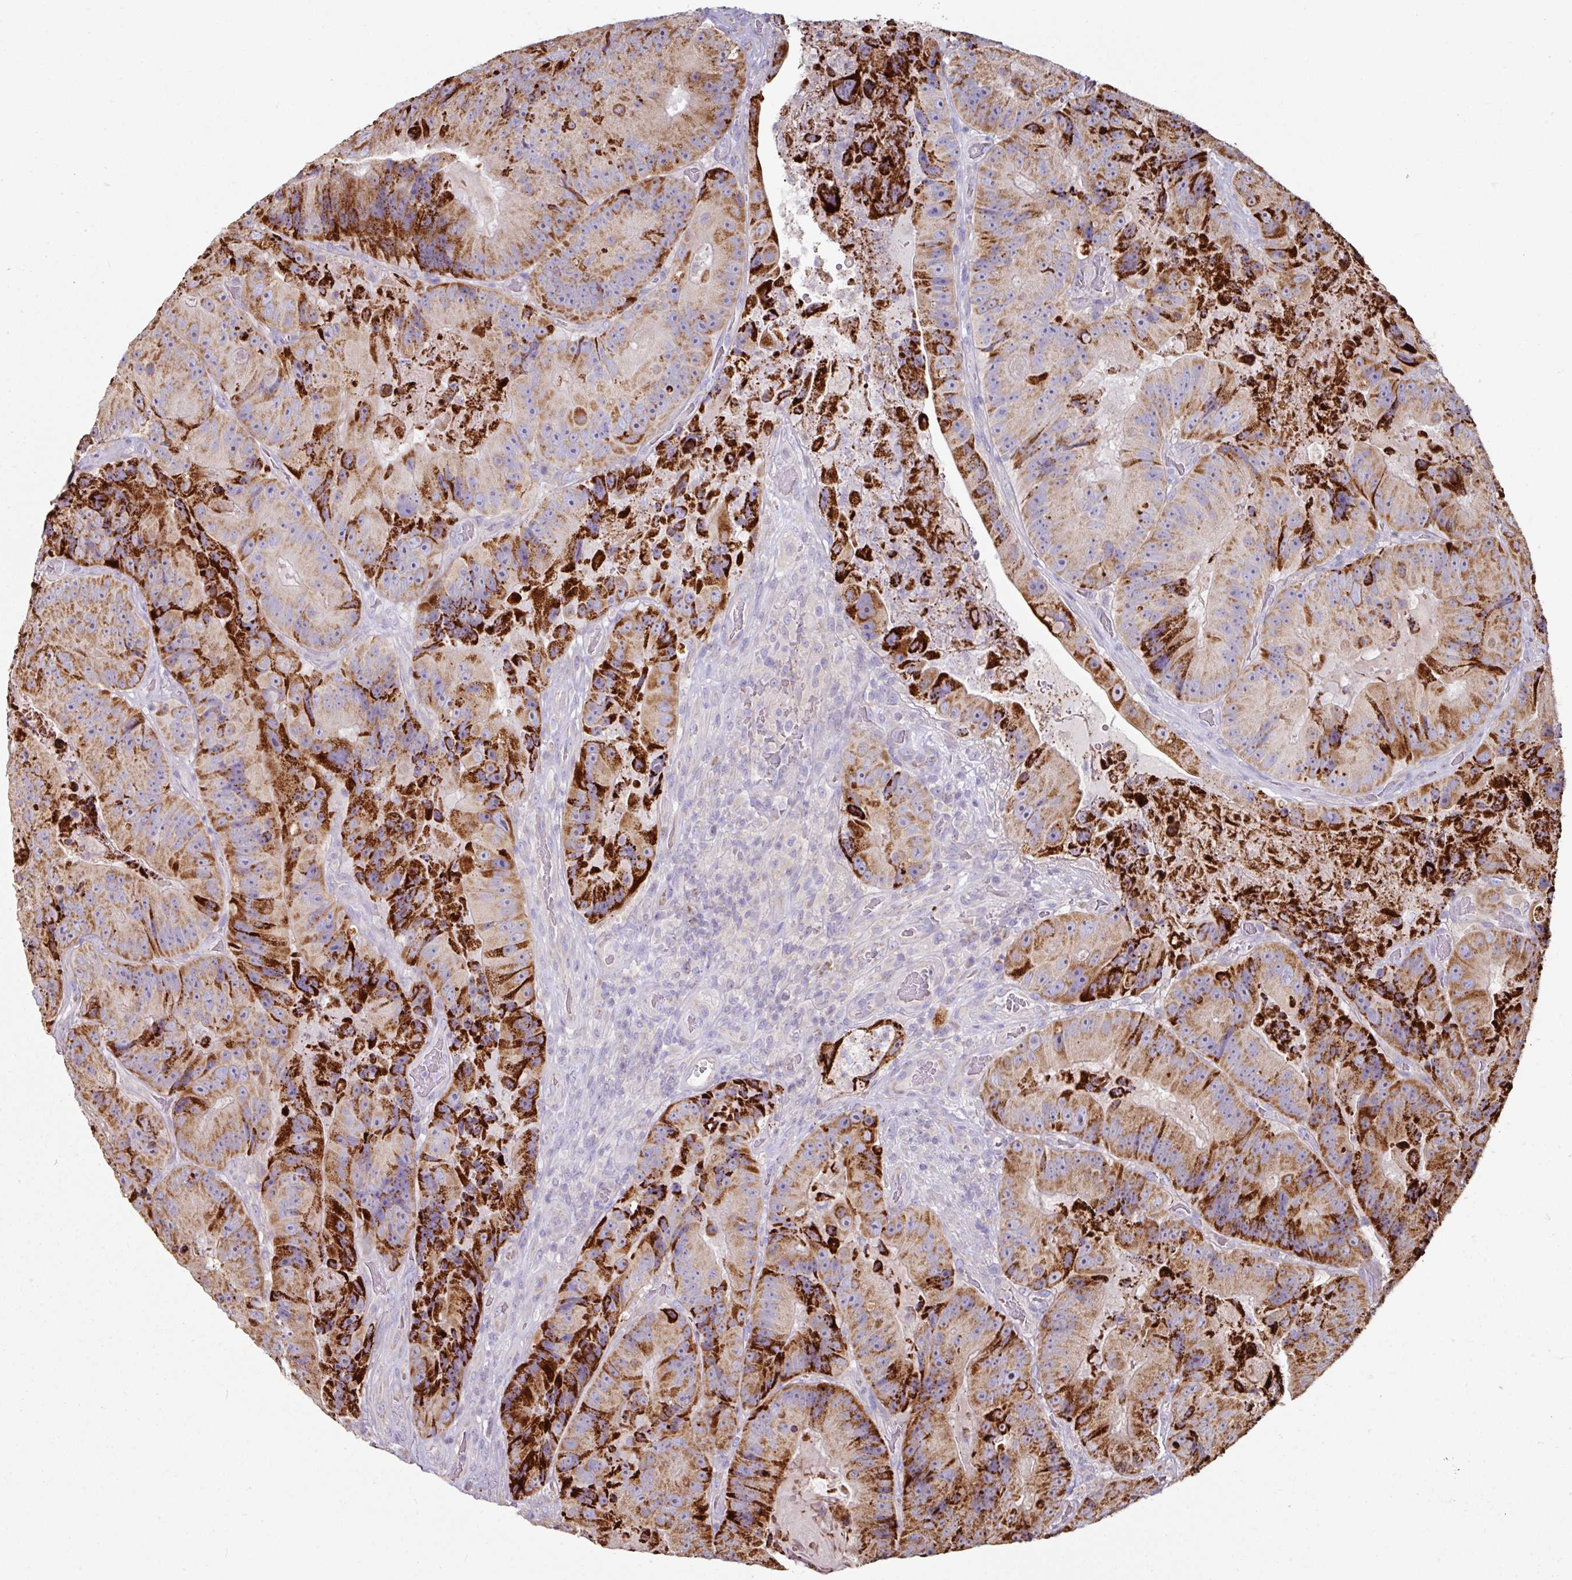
{"staining": {"intensity": "strong", "quantity": "25%-75%", "location": "cytoplasmic/membranous"}, "tissue": "colorectal cancer", "cell_type": "Tumor cells", "image_type": "cancer", "snomed": [{"axis": "morphology", "description": "Adenocarcinoma, NOS"}, {"axis": "topography", "description": "Colon"}], "caption": "High-magnification brightfield microscopy of adenocarcinoma (colorectal) stained with DAB (3,3'-diaminobenzidine) (brown) and counterstained with hematoxylin (blue). tumor cells exhibit strong cytoplasmic/membranous expression is seen in about25%-75% of cells. The staining was performed using DAB (3,3'-diaminobenzidine) to visualize the protein expression in brown, while the nuclei were stained in blue with hematoxylin (Magnification: 20x).", "gene": "OR2D3", "patient": {"sex": "female", "age": 86}}